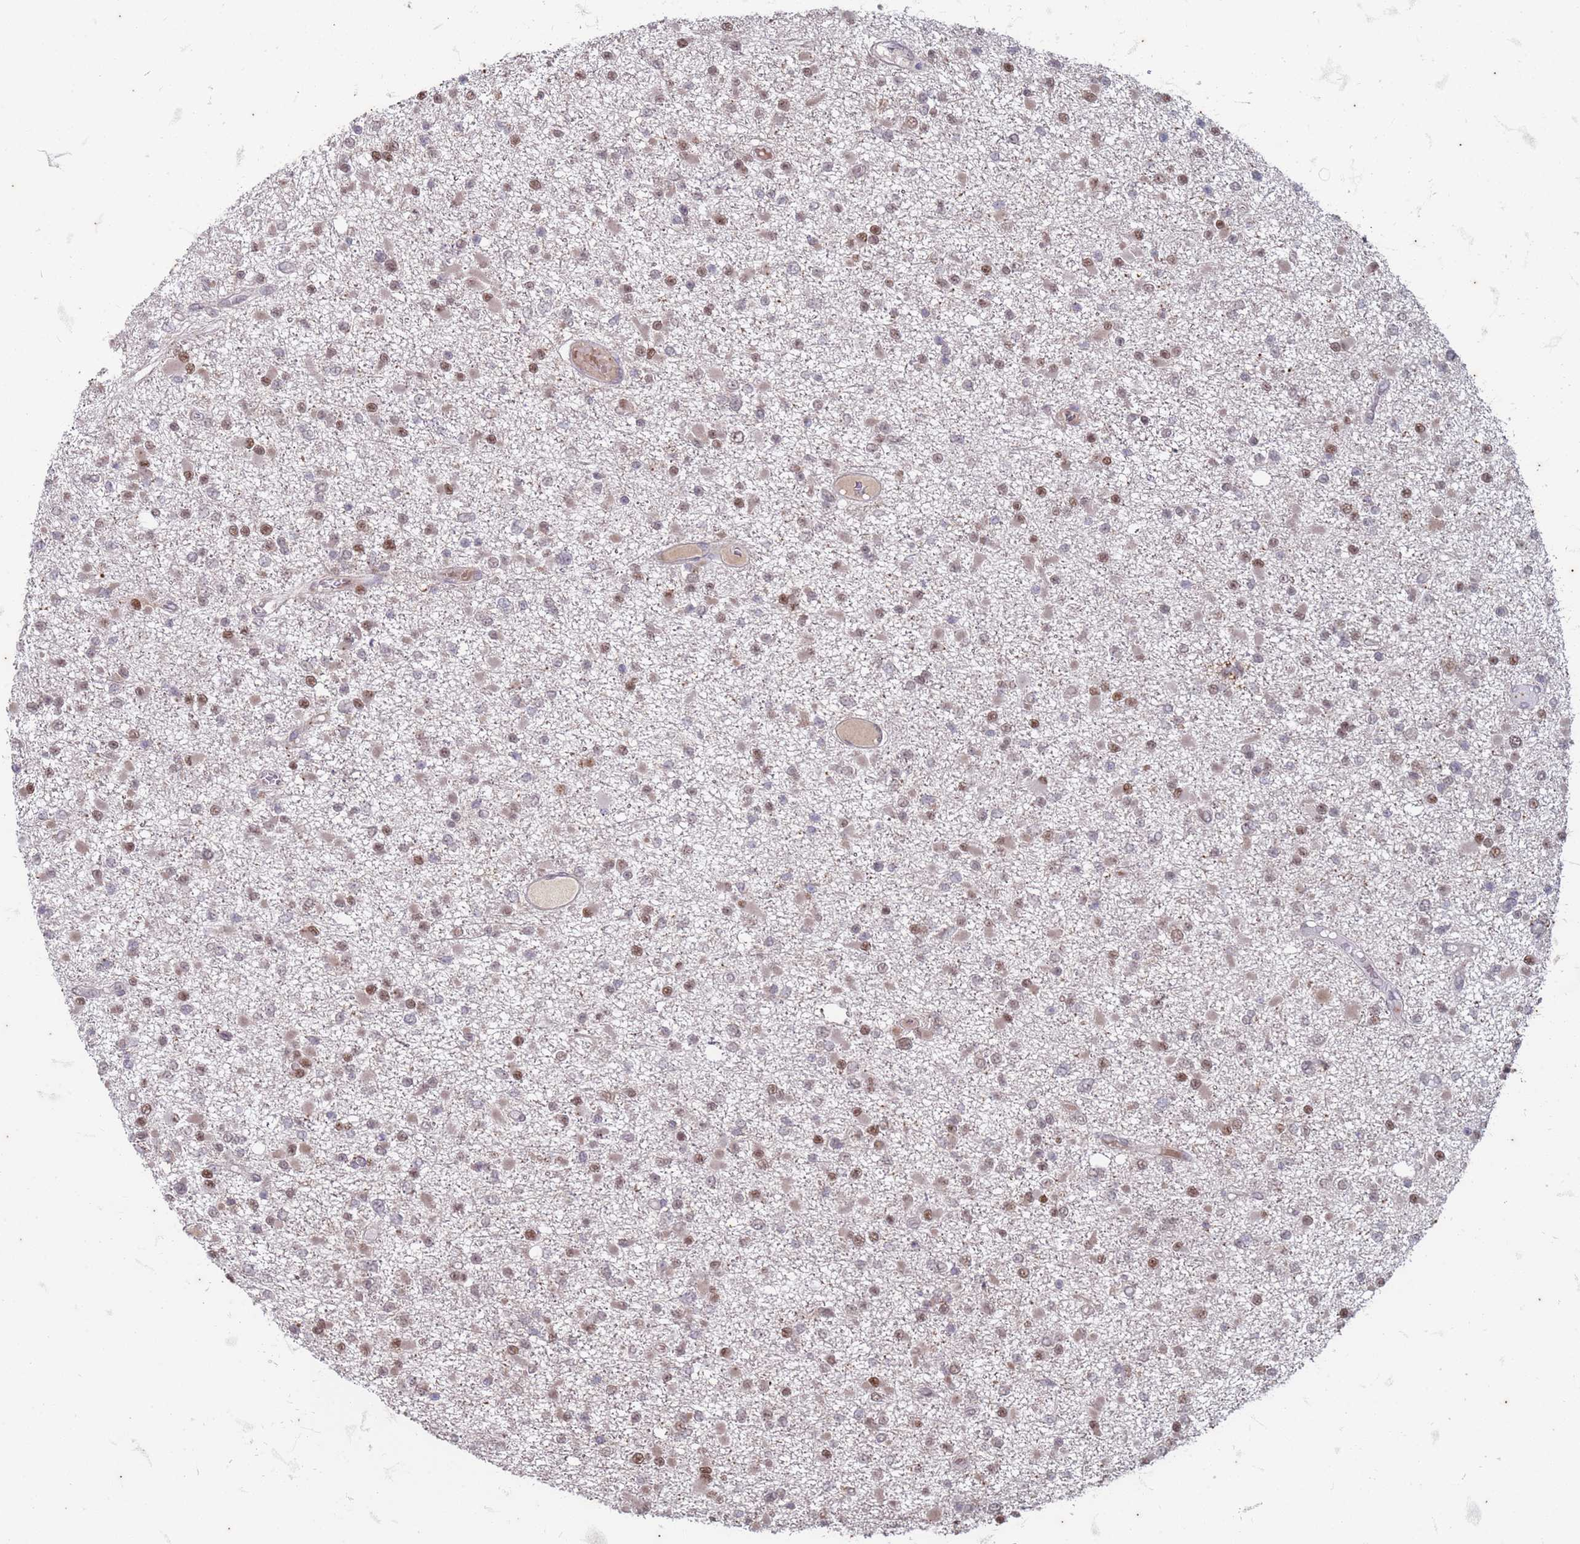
{"staining": {"intensity": "moderate", "quantity": ">75%", "location": "nuclear"}, "tissue": "glioma", "cell_type": "Tumor cells", "image_type": "cancer", "snomed": [{"axis": "morphology", "description": "Glioma, malignant, Low grade"}, {"axis": "topography", "description": "Brain"}], "caption": "A high-resolution micrograph shows immunohistochemistry staining of malignant low-grade glioma, which exhibits moderate nuclear positivity in about >75% of tumor cells.", "gene": "TRMT6", "patient": {"sex": "female", "age": 22}}